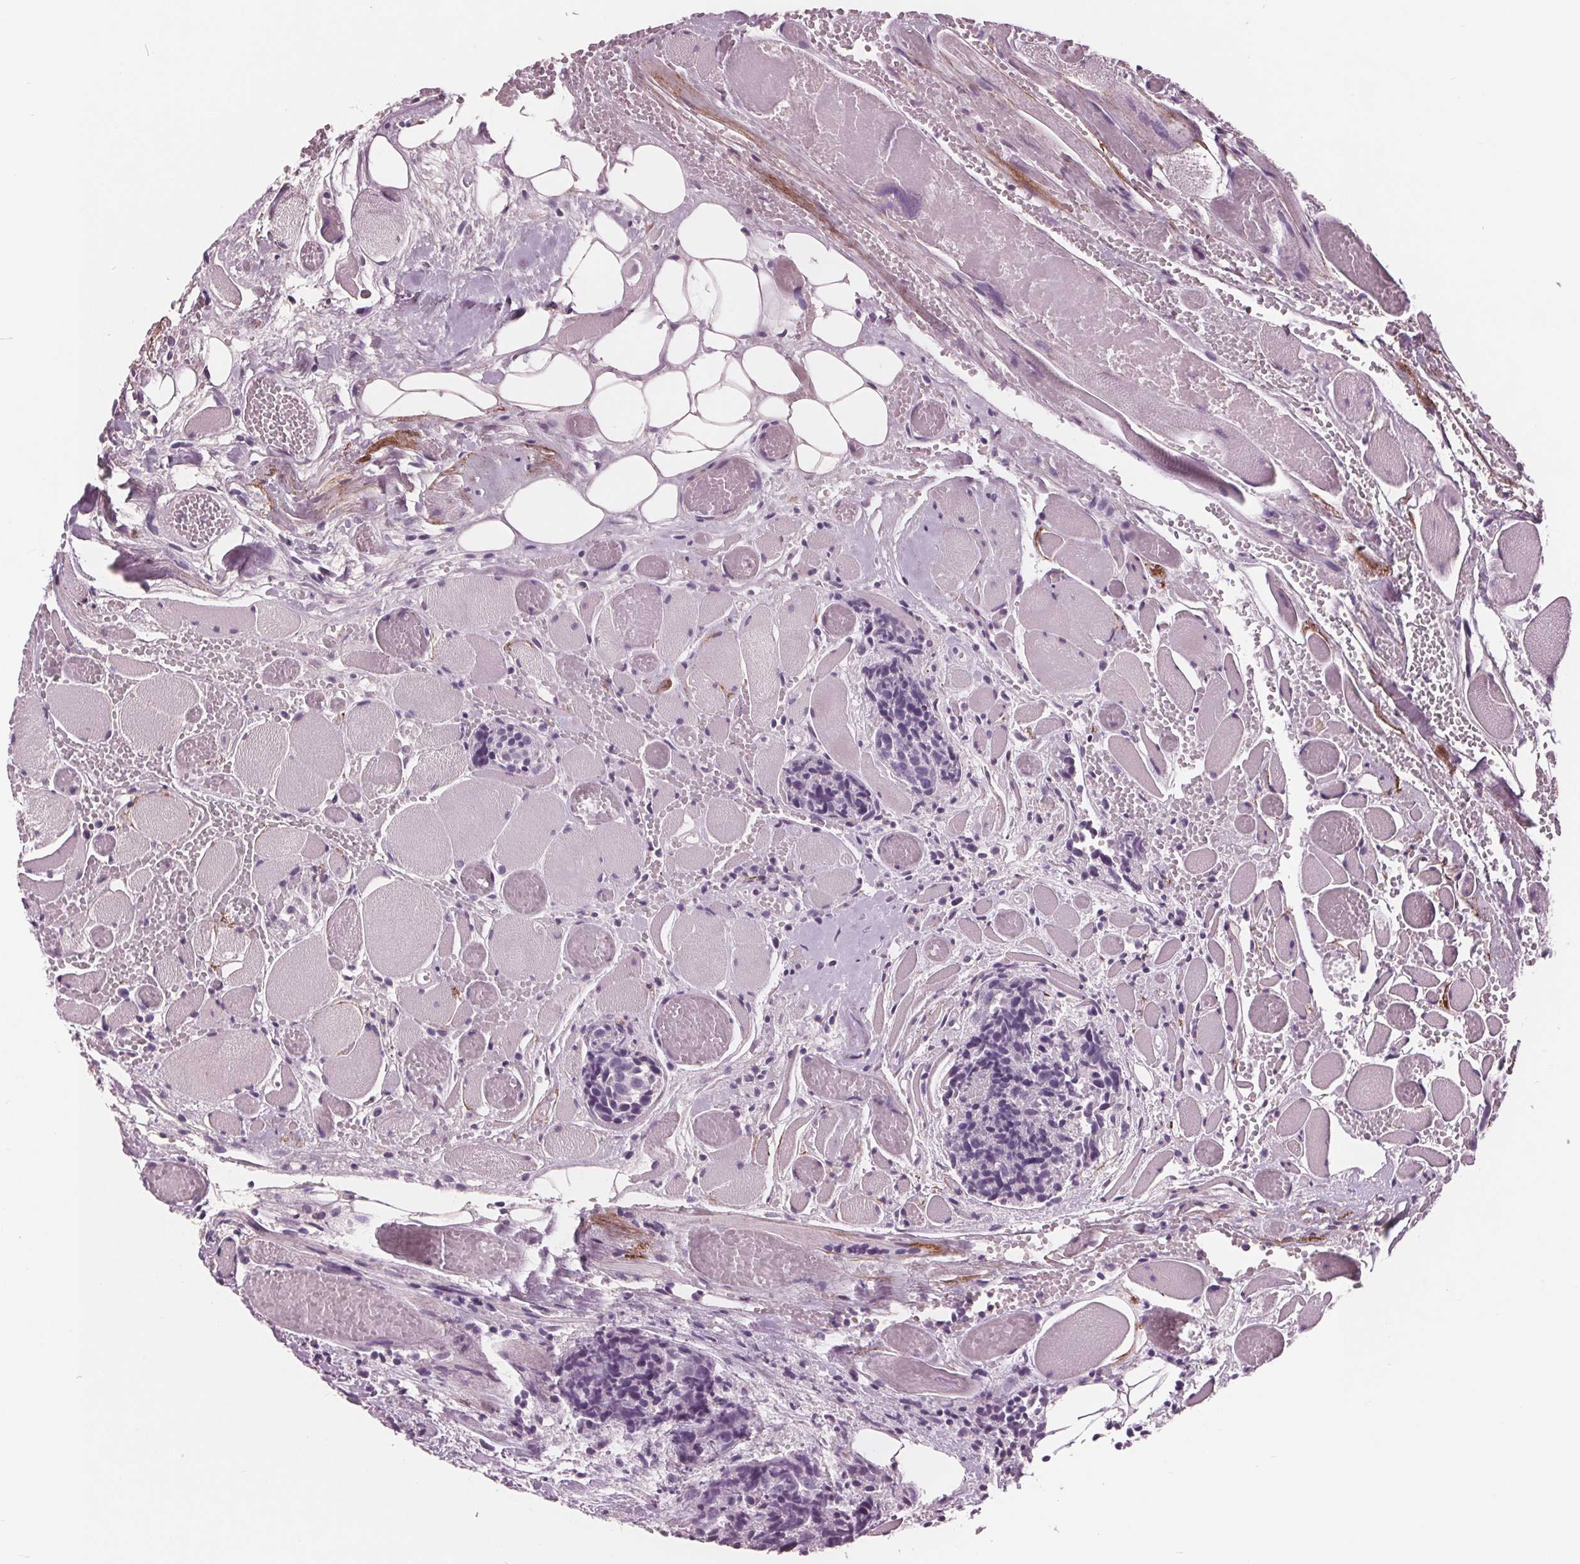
{"staining": {"intensity": "negative", "quantity": "none", "location": "none"}, "tissue": "head and neck cancer", "cell_type": "Tumor cells", "image_type": "cancer", "snomed": [{"axis": "morphology", "description": "Squamous cell carcinoma, NOS"}, {"axis": "topography", "description": "Oral tissue"}, {"axis": "topography", "description": "Head-Neck"}], "caption": "Photomicrograph shows no protein expression in tumor cells of squamous cell carcinoma (head and neck) tissue.", "gene": "AMBP", "patient": {"sex": "male", "age": 64}}